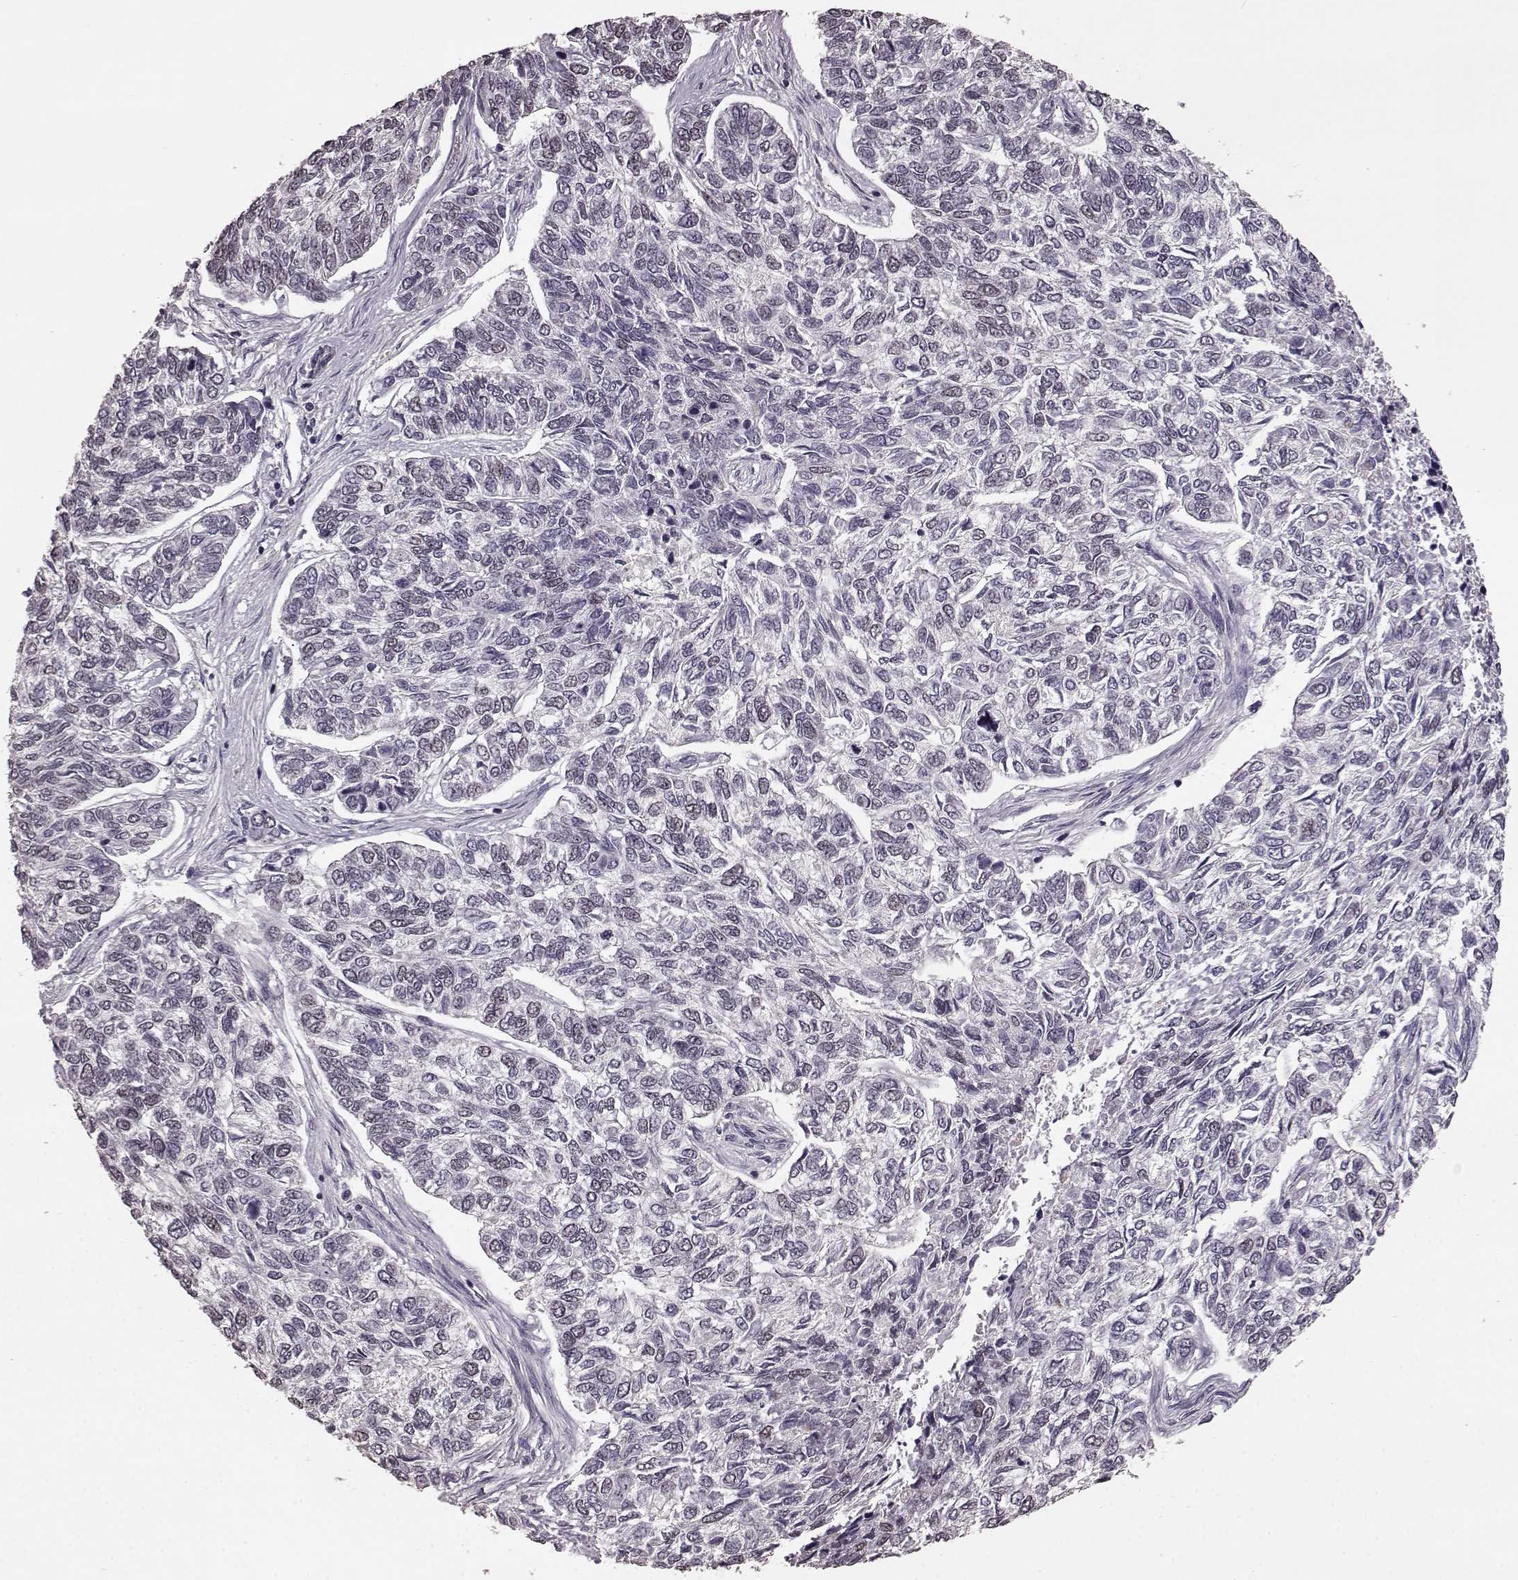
{"staining": {"intensity": "negative", "quantity": "none", "location": "none"}, "tissue": "skin cancer", "cell_type": "Tumor cells", "image_type": "cancer", "snomed": [{"axis": "morphology", "description": "Basal cell carcinoma"}, {"axis": "topography", "description": "Skin"}], "caption": "Tumor cells are negative for protein expression in human skin basal cell carcinoma.", "gene": "SLC52A3", "patient": {"sex": "female", "age": 65}}